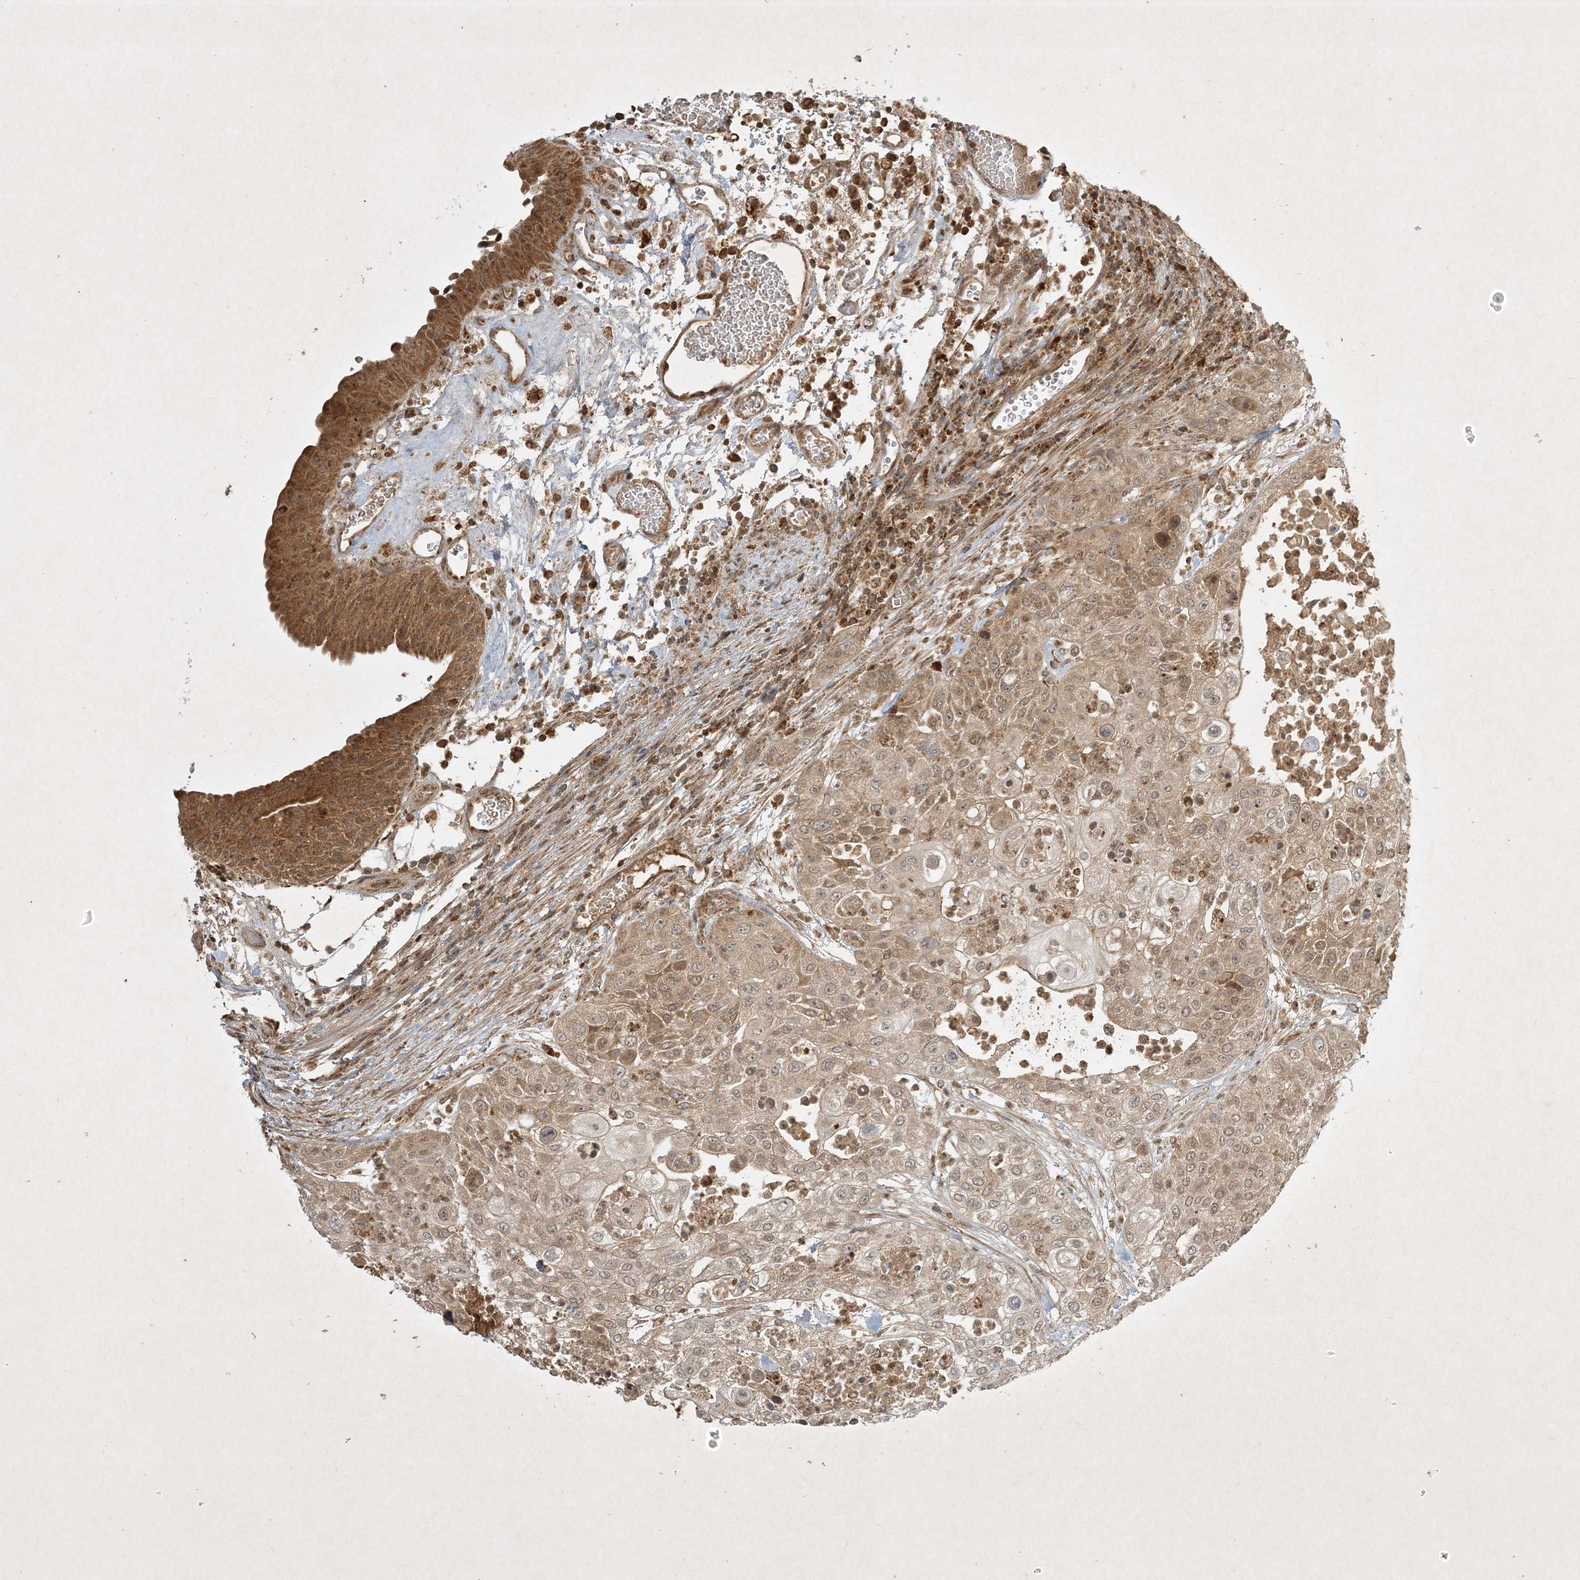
{"staining": {"intensity": "weak", "quantity": ">75%", "location": "cytoplasmic/membranous"}, "tissue": "urothelial cancer", "cell_type": "Tumor cells", "image_type": "cancer", "snomed": [{"axis": "morphology", "description": "Urothelial carcinoma, High grade"}, {"axis": "topography", "description": "Urinary bladder"}], "caption": "Protein expression analysis of urothelial carcinoma (high-grade) demonstrates weak cytoplasmic/membranous staining in about >75% of tumor cells.", "gene": "PLTP", "patient": {"sex": "female", "age": 79}}